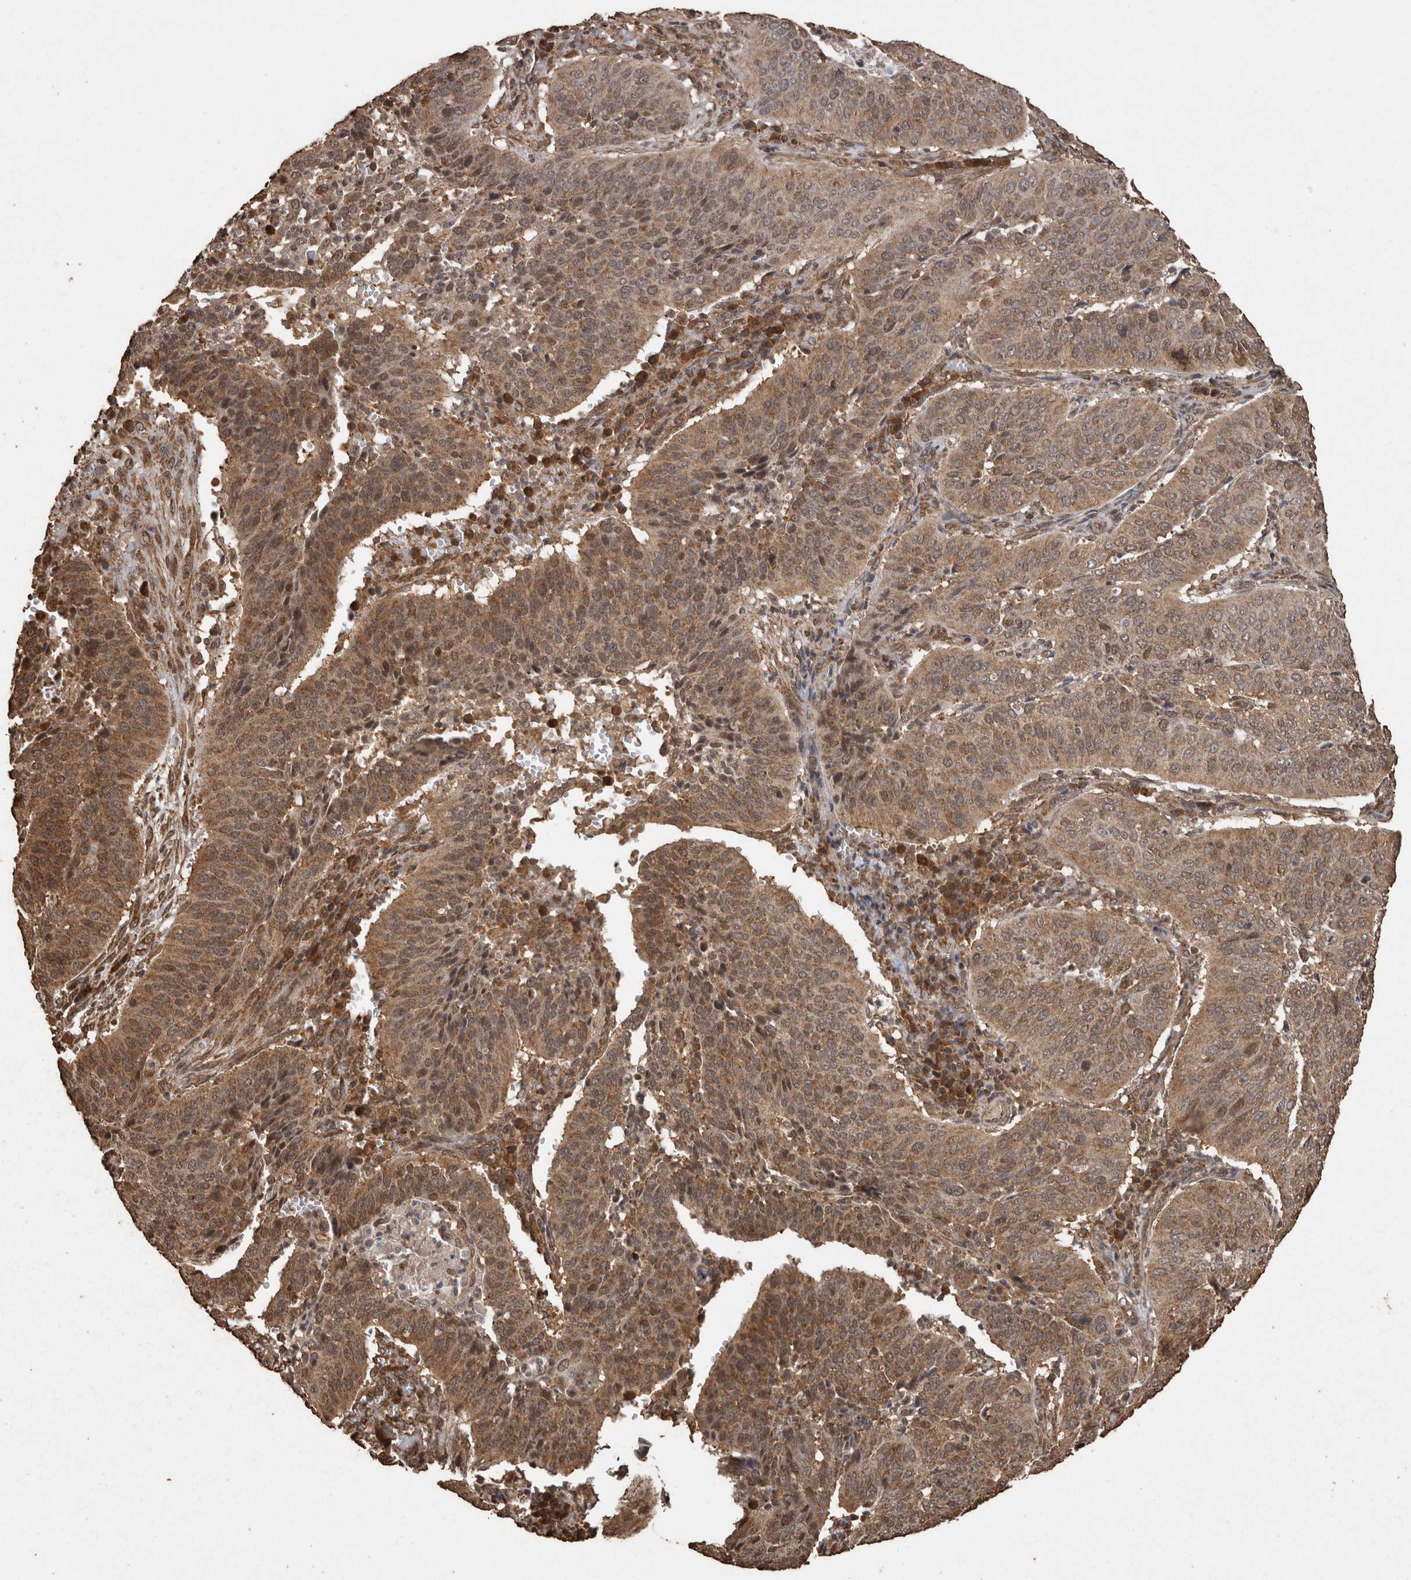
{"staining": {"intensity": "moderate", "quantity": ">75%", "location": "cytoplasmic/membranous"}, "tissue": "cervical cancer", "cell_type": "Tumor cells", "image_type": "cancer", "snomed": [{"axis": "morphology", "description": "Normal tissue, NOS"}, {"axis": "morphology", "description": "Squamous cell carcinoma, NOS"}, {"axis": "topography", "description": "Cervix"}], "caption": "Immunohistochemical staining of human cervical cancer (squamous cell carcinoma) reveals moderate cytoplasmic/membranous protein staining in approximately >75% of tumor cells.", "gene": "PINK1", "patient": {"sex": "female", "age": 39}}